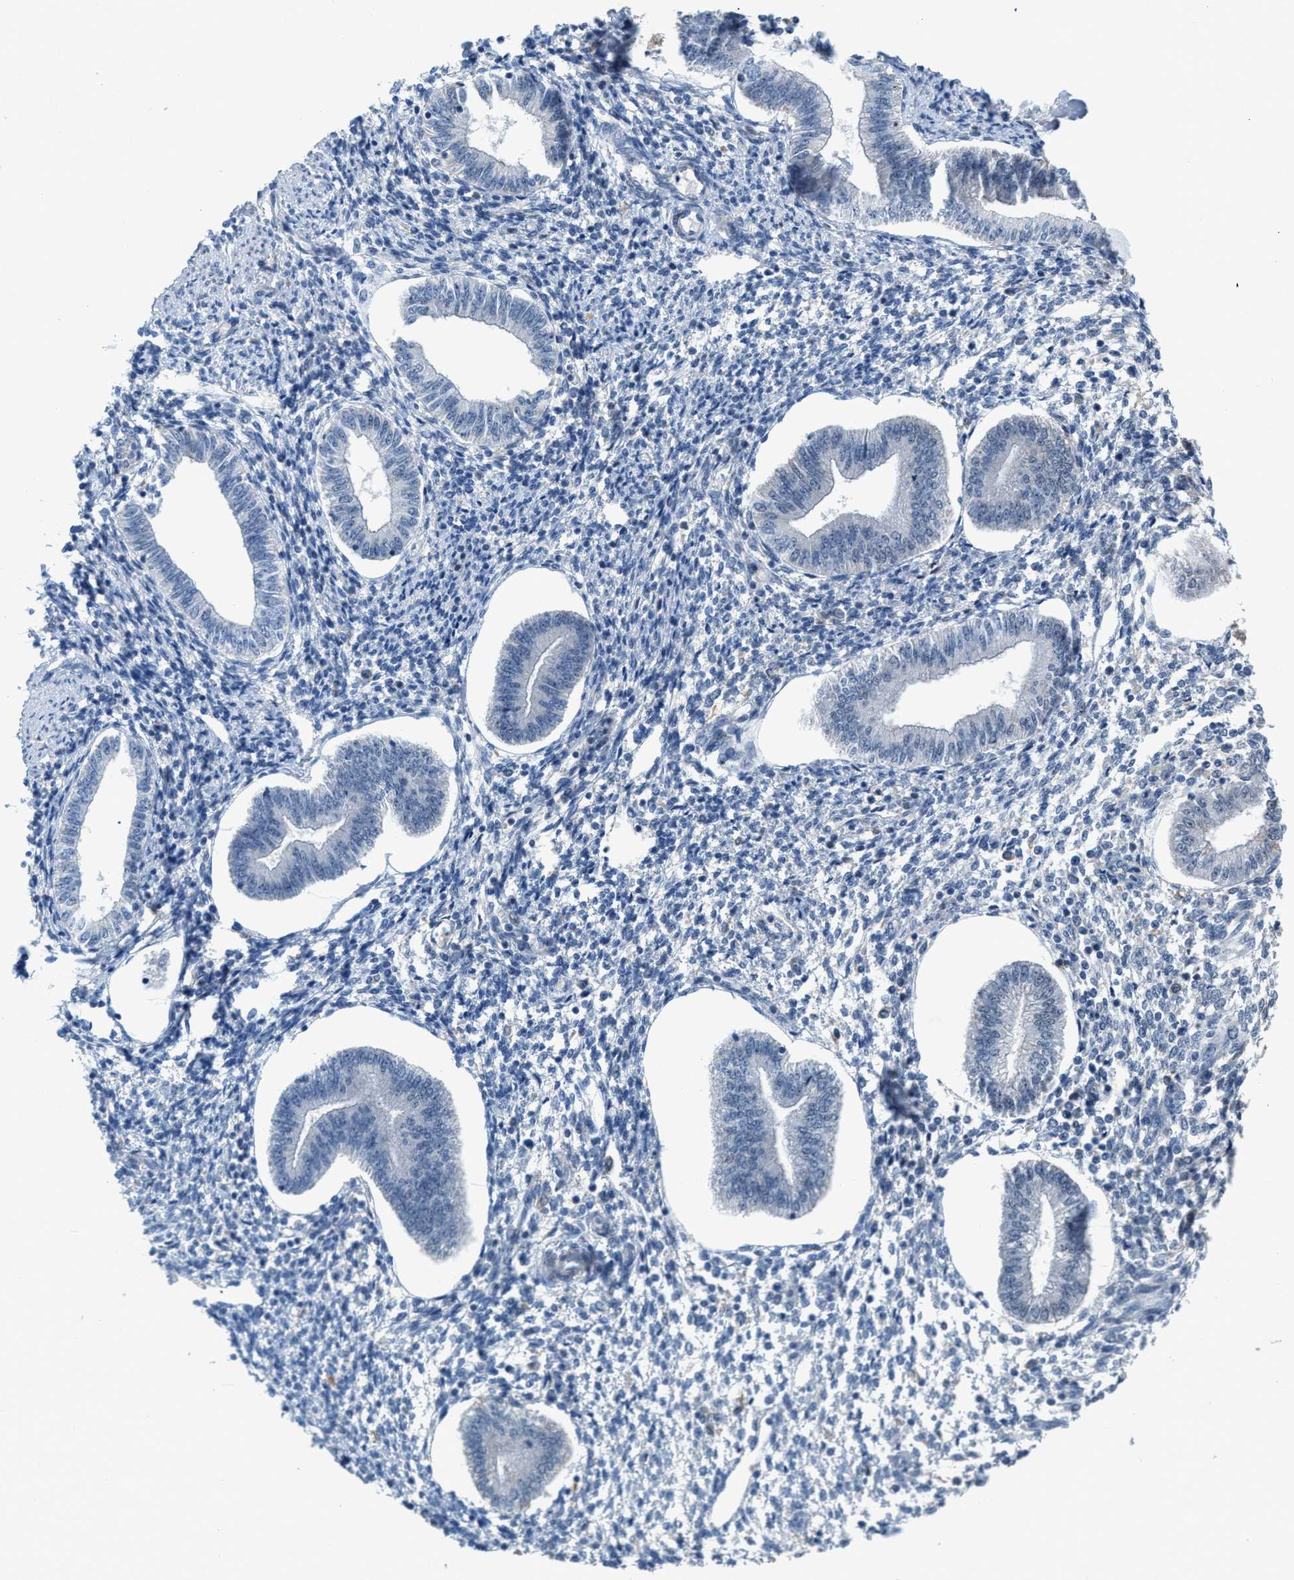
{"staining": {"intensity": "negative", "quantity": "none", "location": "none"}, "tissue": "endometrium", "cell_type": "Cells in endometrial stroma", "image_type": "normal", "snomed": [{"axis": "morphology", "description": "Normal tissue, NOS"}, {"axis": "topography", "description": "Endometrium"}], "caption": "This is a micrograph of IHC staining of unremarkable endometrium, which shows no positivity in cells in endometrial stroma.", "gene": "ZNF783", "patient": {"sex": "female", "age": 50}}